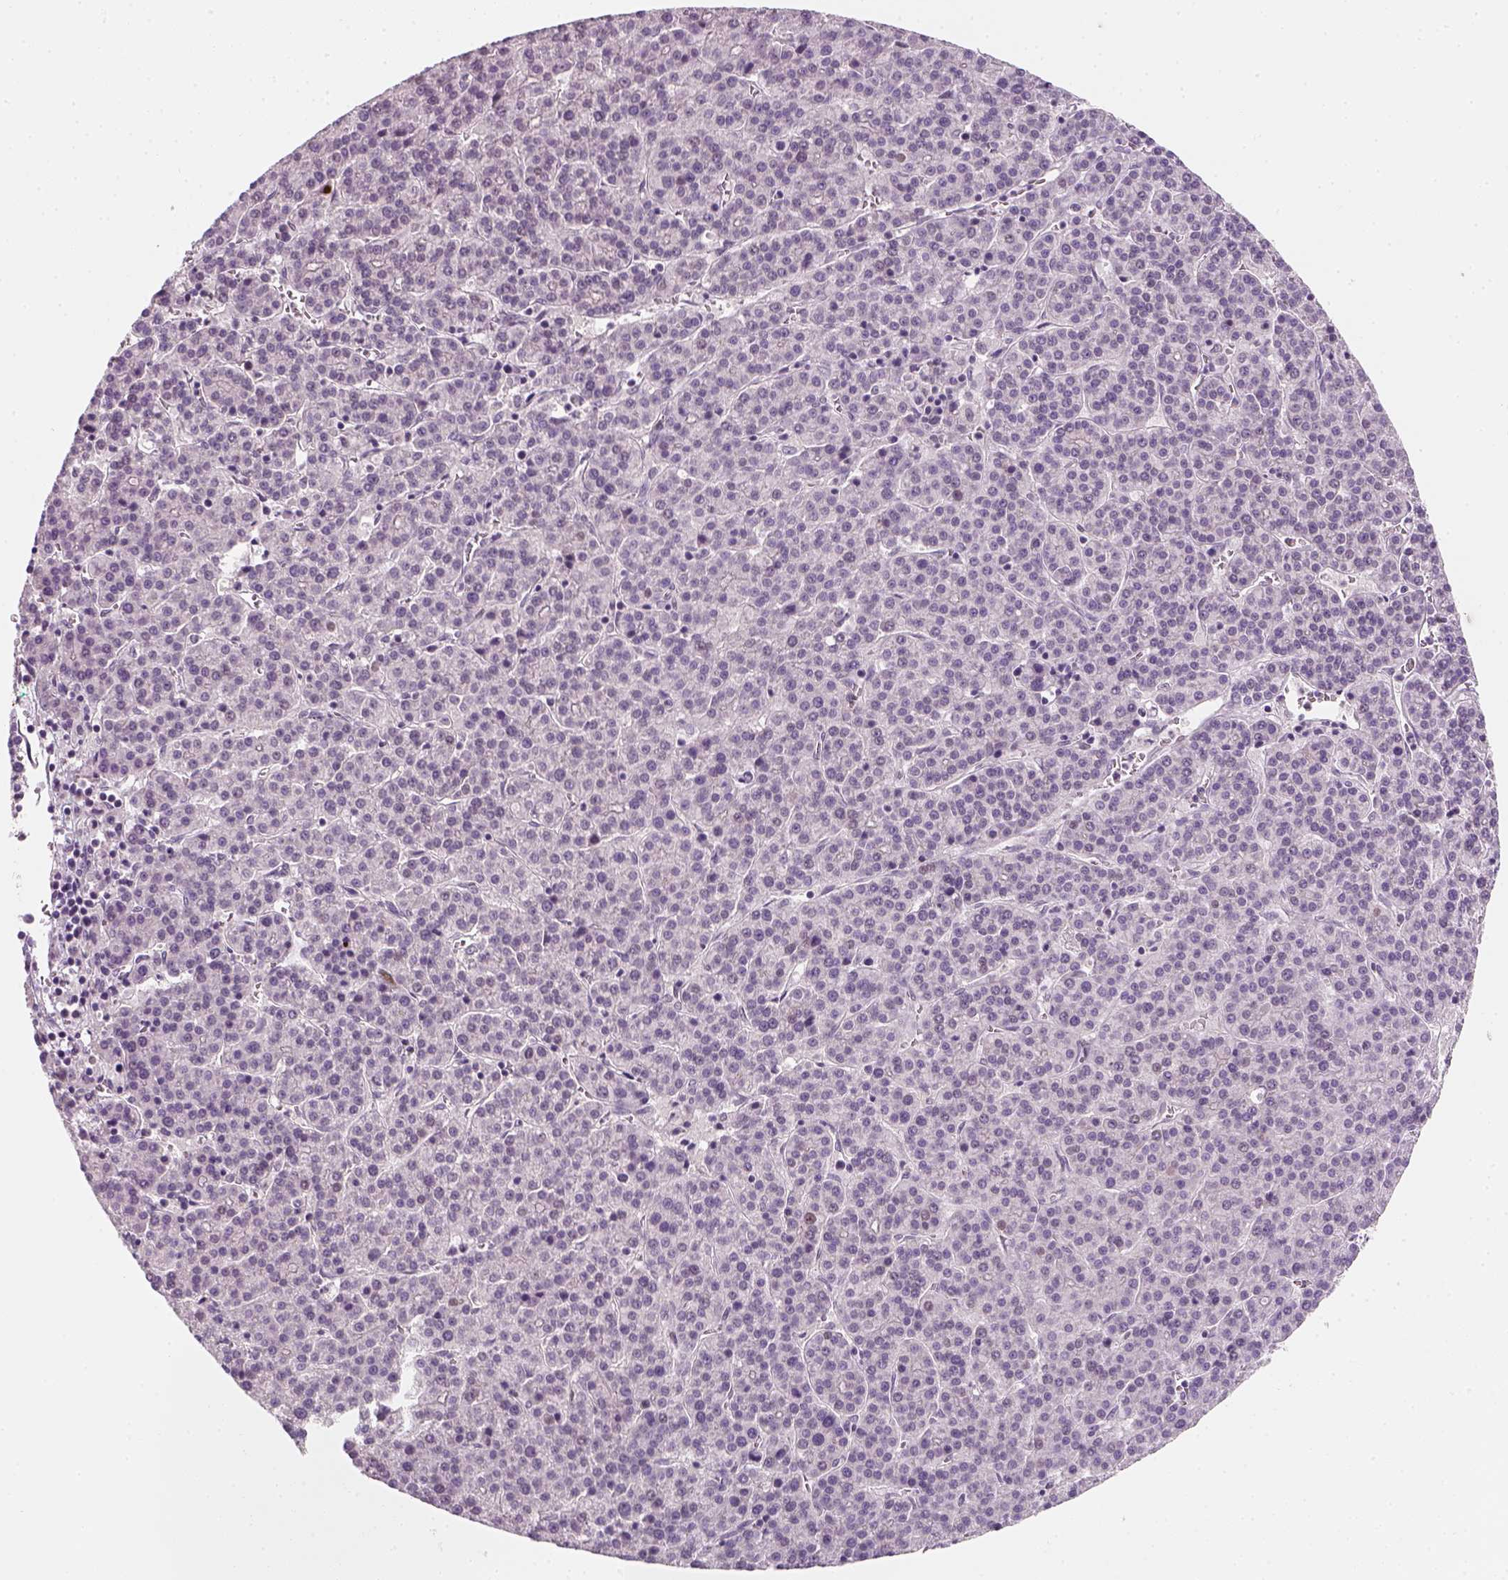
{"staining": {"intensity": "negative", "quantity": "none", "location": "none"}, "tissue": "liver cancer", "cell_type": "Tumor cells", "image_type": "cancer", "snomed": [{"axis": "morphology", "description": "Carcinoma, Hepatocellular, NOS"}, {"axis": "topography", "description": "Liver"}], "caption": "There is no significant staining in tumor cells of liver hepatocellular carcinoma.", "gene": "TP53", "patient": {"sex": "female", "age": 58}}